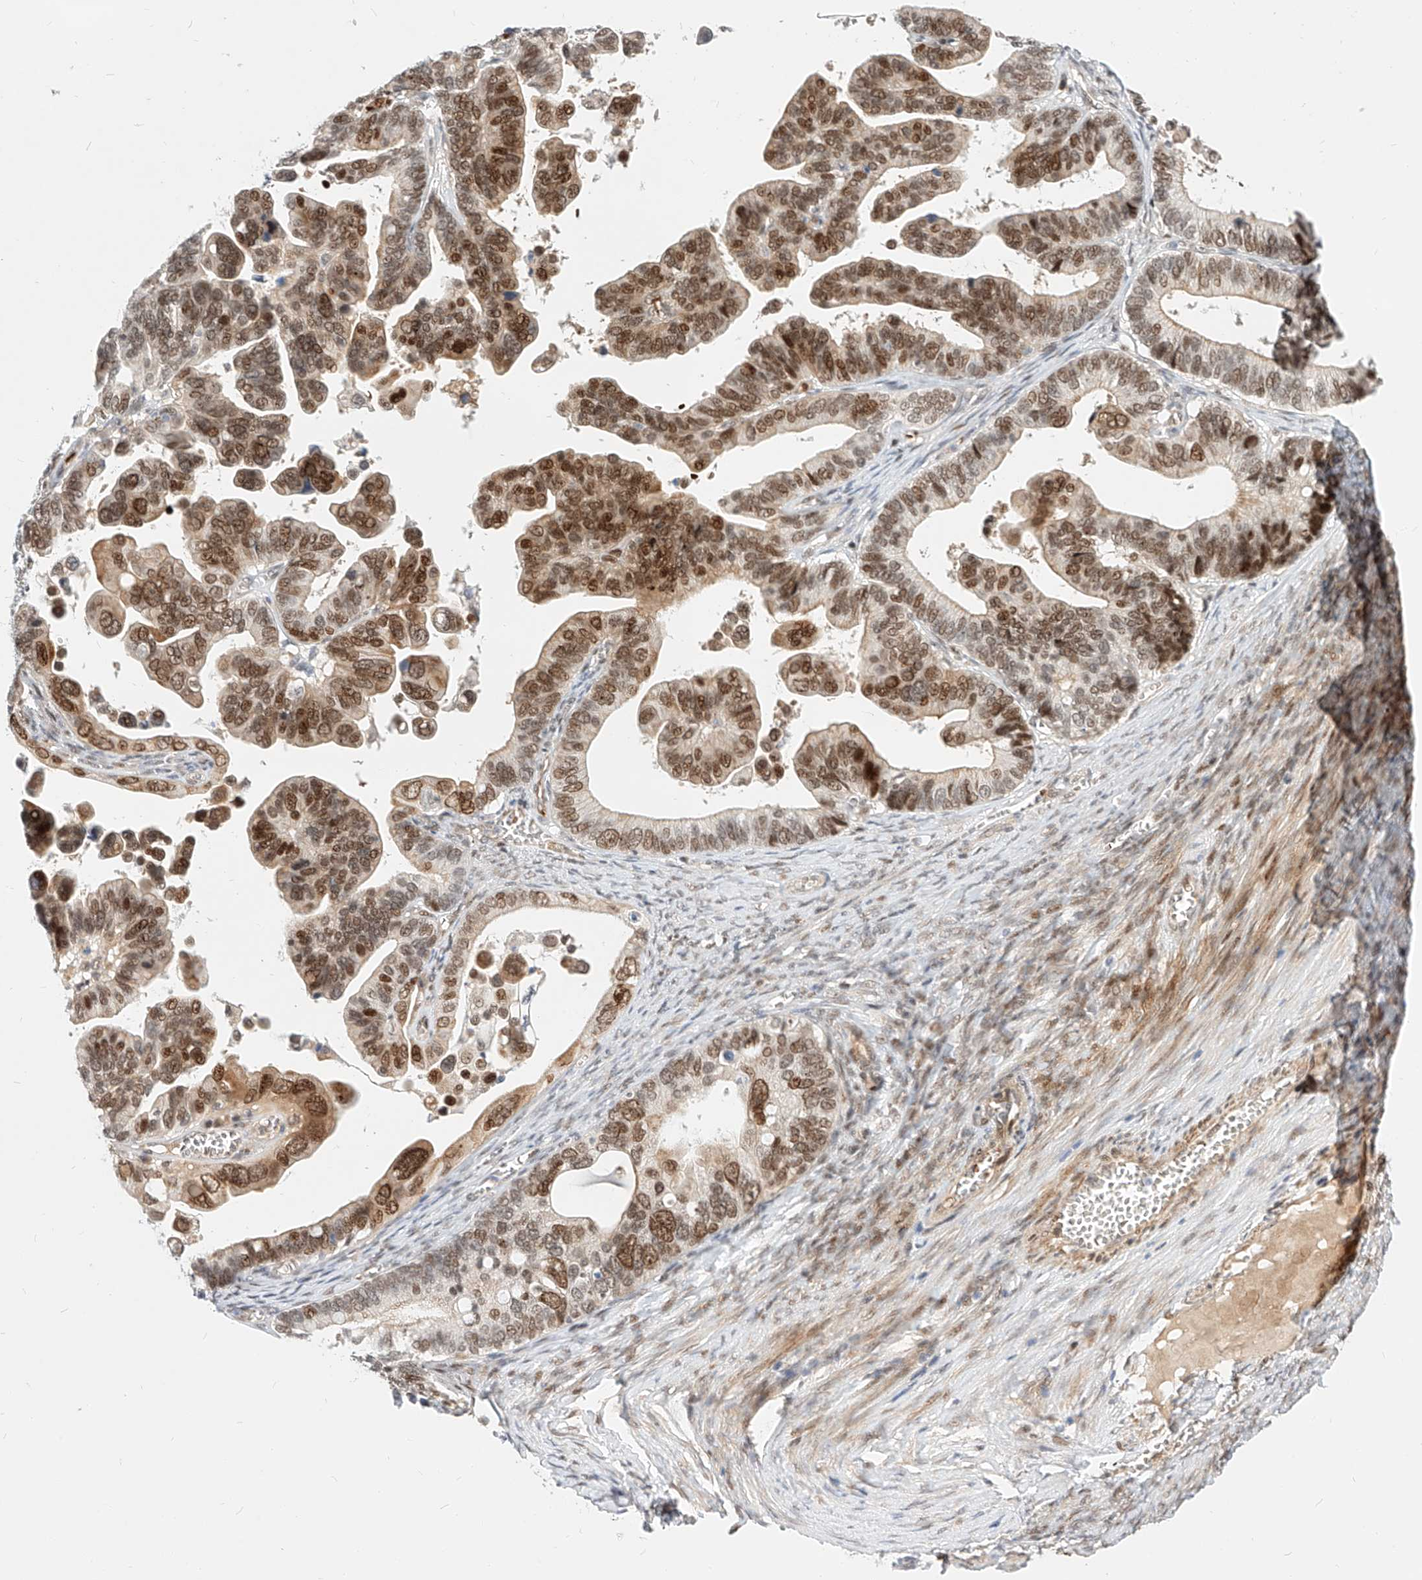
{"staining": {"intensity": "moderate", "quantity": ">75%", "location": "nuclear"}, "tissue": "ovarian cancer", "cell_type": "Tumor cells", "image_type": "cancer", "snomed": [{"axis": "morphology", "description": "Cystadenocarcinoma, serous, NOS"}, {"axis": "topography", "description": "Ovary"}], "caption": "Ovarian serous cystadenocarcinoma tissue shows moderate nuclear expression in approximately >75% of tumor cells", "gene": "CBX8", "patient": {"sex": "female", "age": 56}}